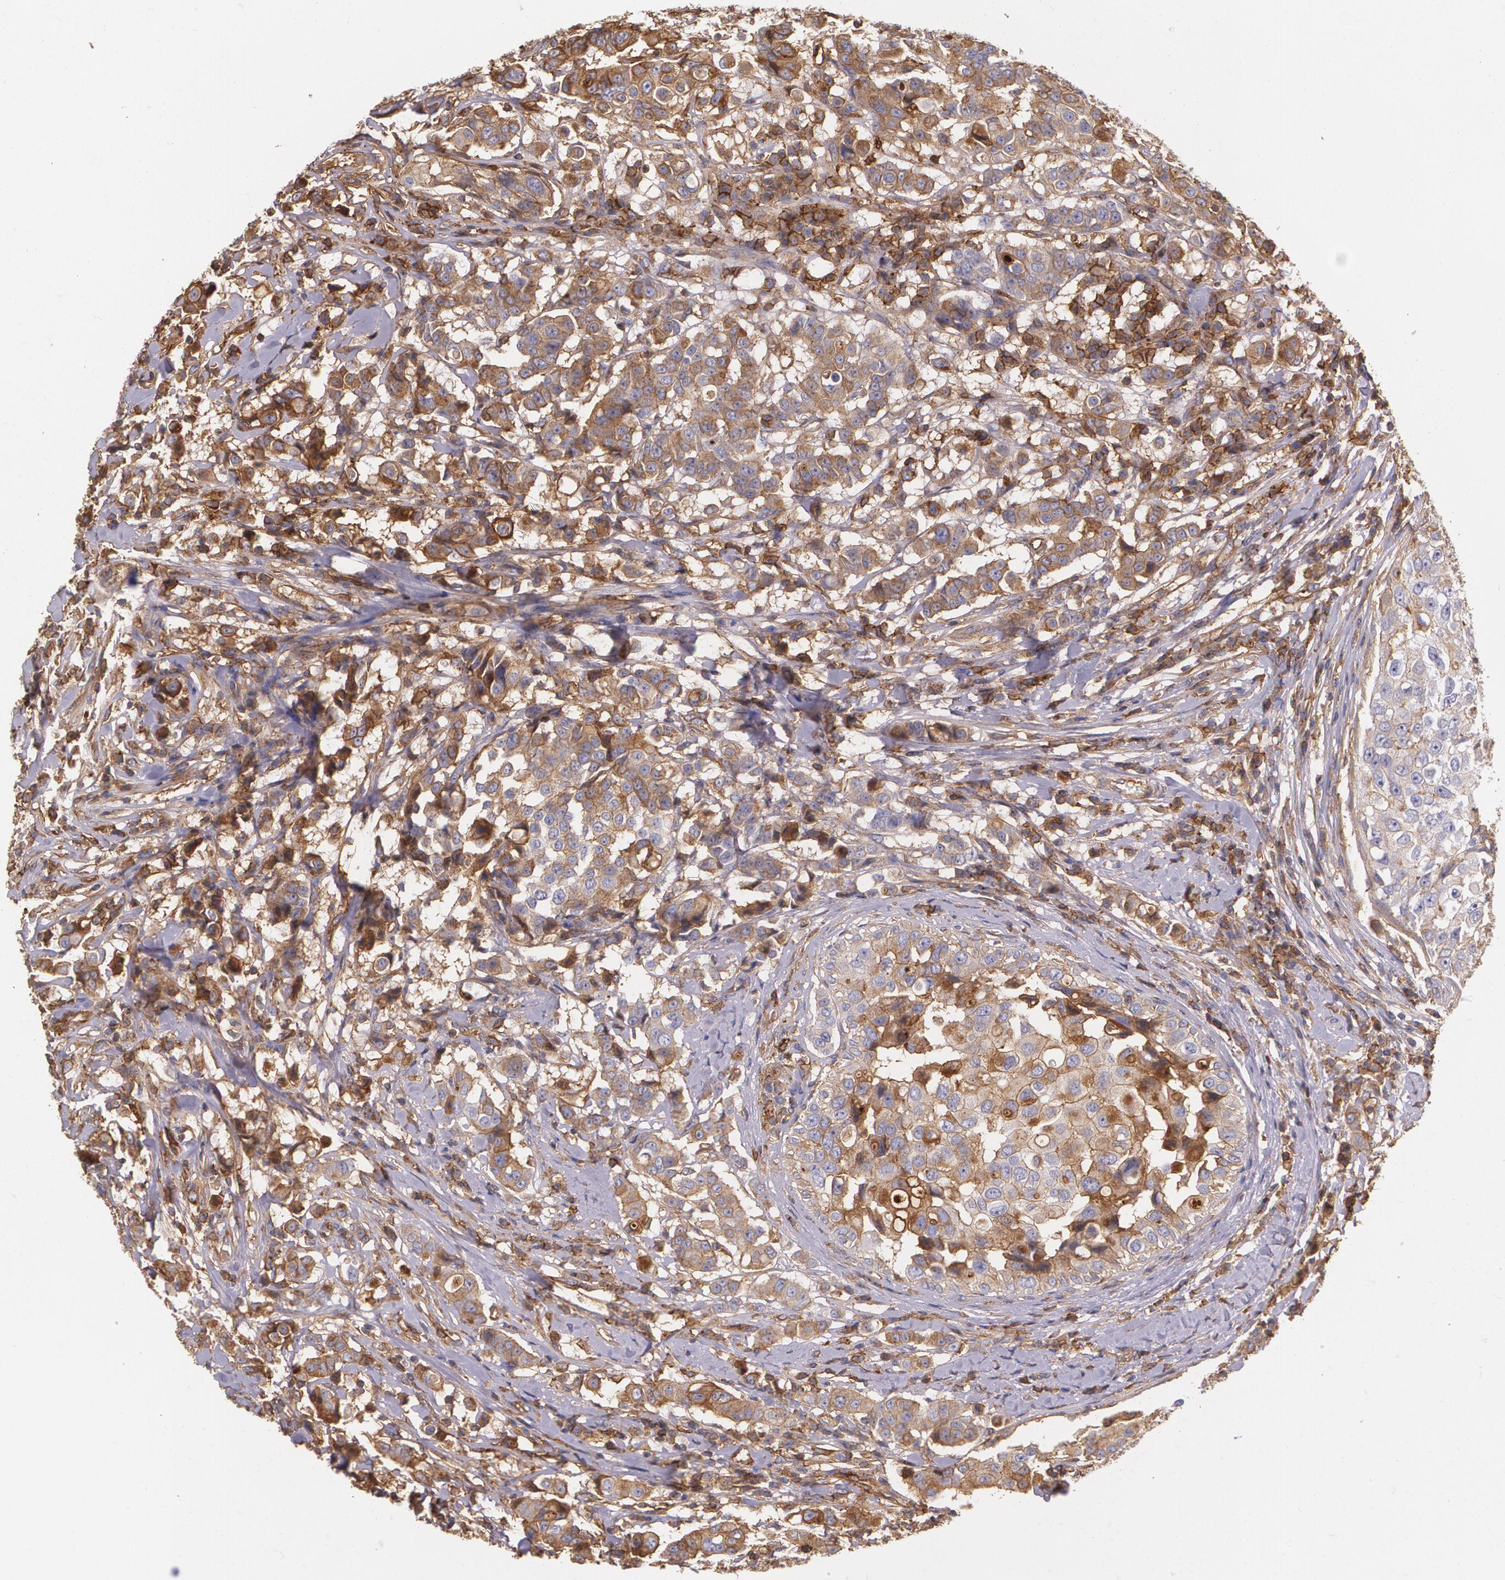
{"staining": {"intensity": "moderate", "quantity": ">75%", "location": "cytoplasmic/membranous"}, "tissue": "breast cancer", "cell_type": "Tumor cells", "image_type": "cancer", "snomed": [{"axis": "morphology", "description": "Duct carcinoma"}, {"axis": "topography", "description": "Breast"}], "caption": "Tumor cells reveal medium levels of moderate cytoplasmic/membranous expression in about >75% of cells in breast cancer.", "gene": "B2M", "patient": {"sex": "female", "age": 27}}